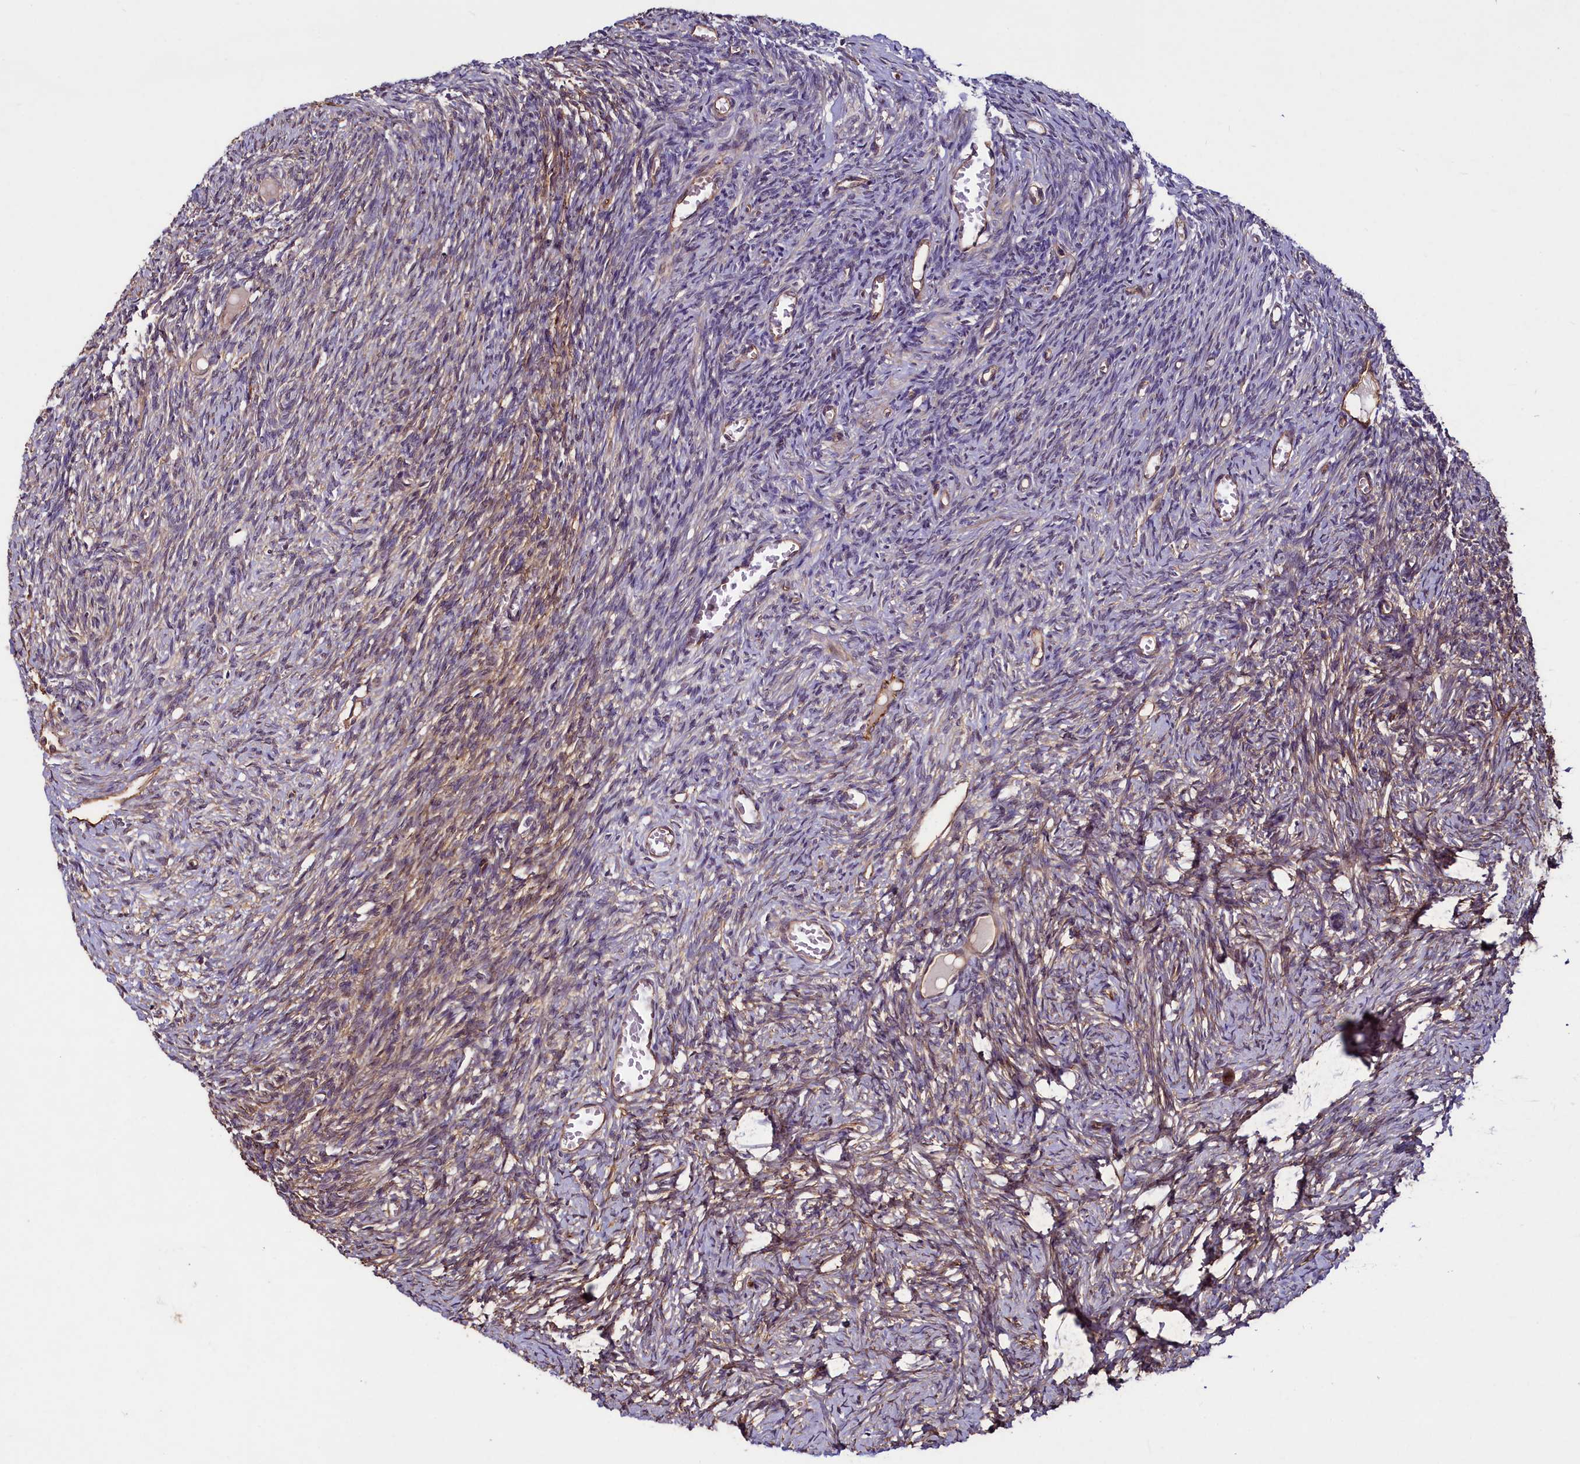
{"staining": {"intensity": "moderate", "quantity": "25%-75%", "location": "cytoplasmic/membranous"}, "tissue": "ovary", "cell_type": "Ovarian stroma cells", "image_type": "normal", "snomed": [{"axis": "morphology", "description": "Normal tissue, NOS"}, {"axis": "topography", "description": "Ovary"}], "caption": "Immunohistochemistry micrograph of benign ovary: human ovary stained using IHC shows medium levels of moderate protein expression localized specifically in the cytoplasmic/membranous of ovarian stroma cells, appearing as a cytoplasmic/membranous brown color.", "gene": "PALM", "patient": {"sex": "female", "age": 27}}